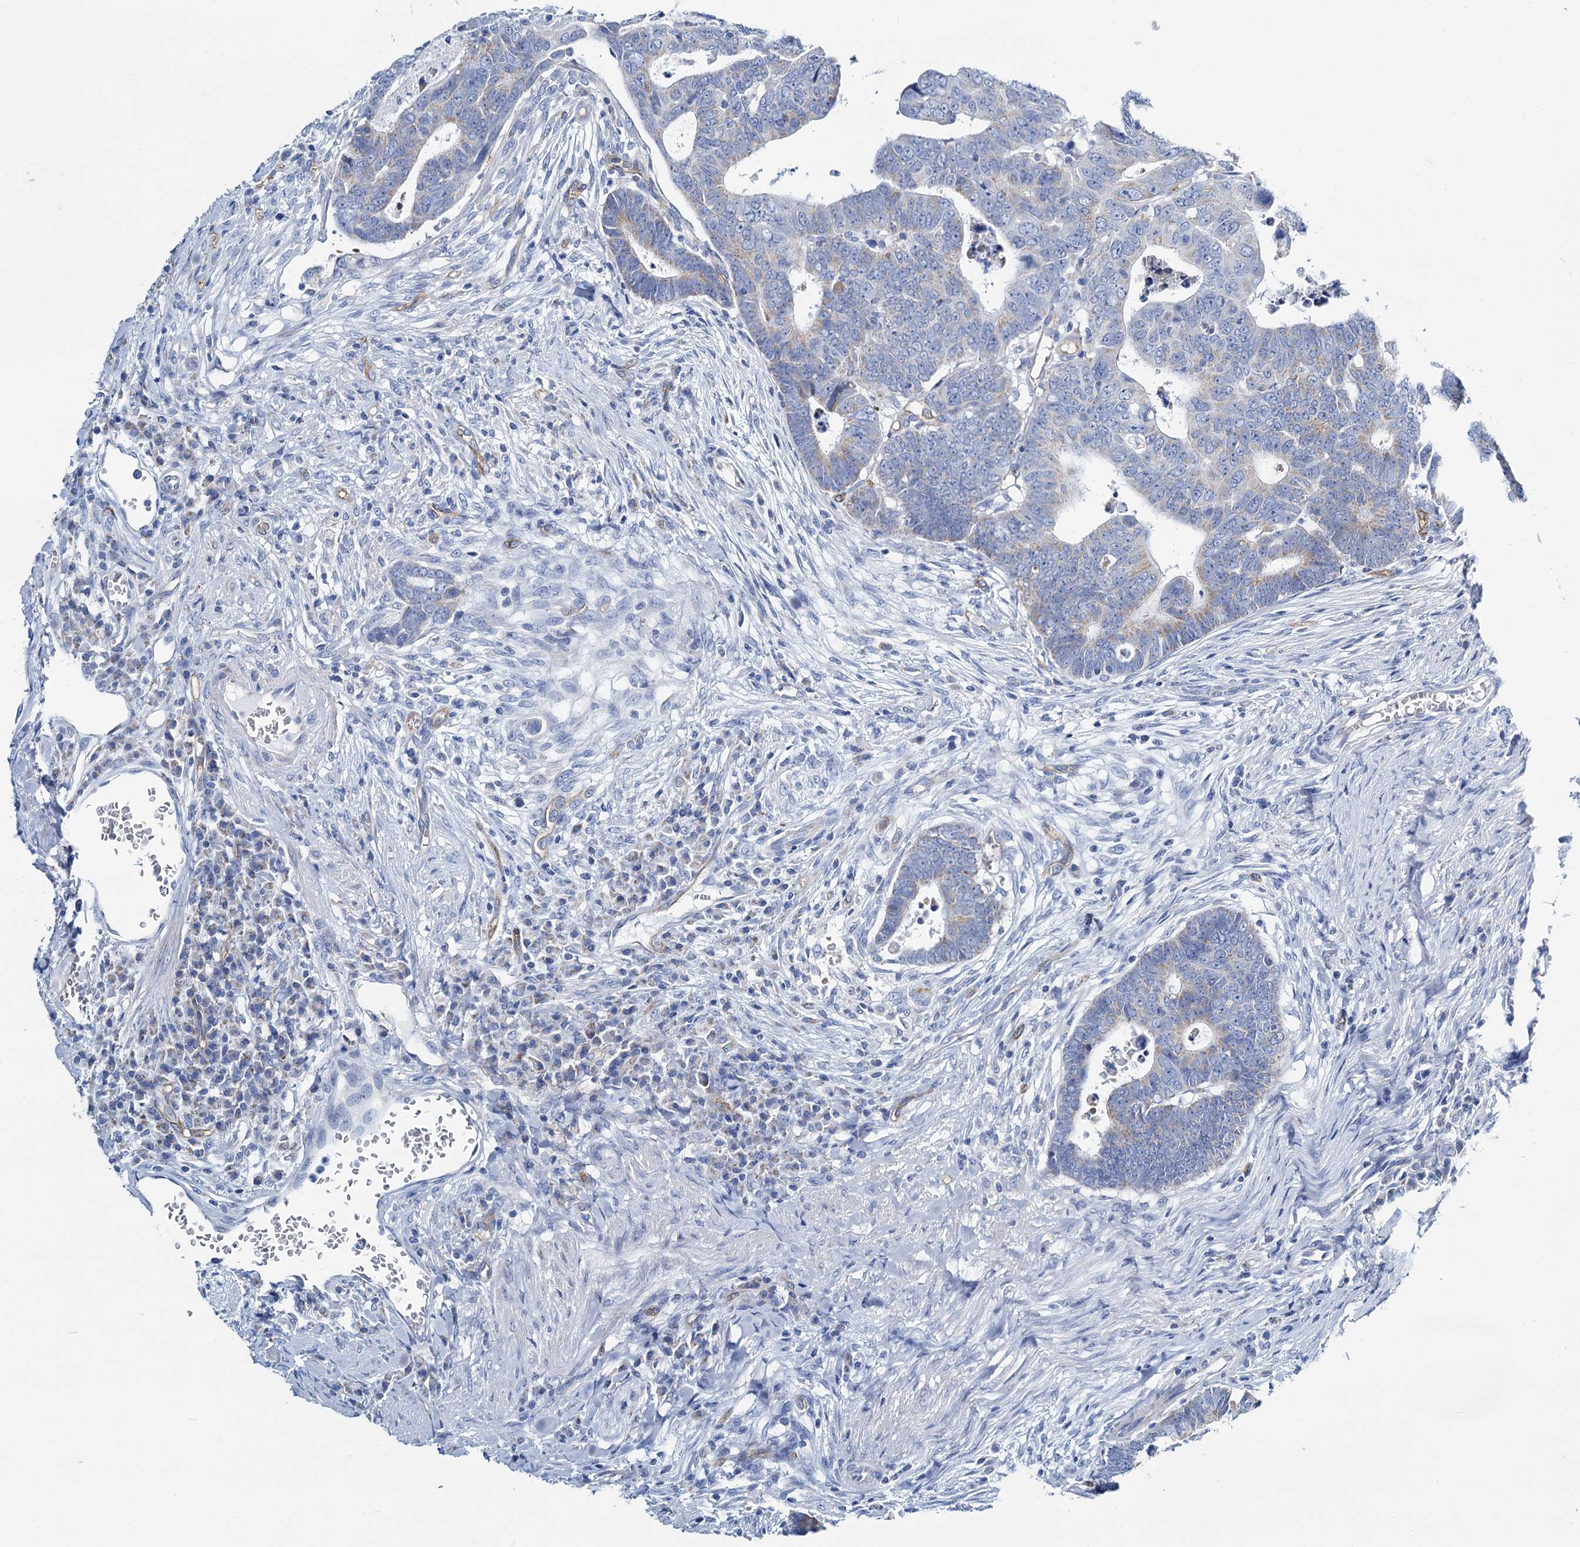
{"staining": {"intensity": "negative", "quantity": "none", "location": "none"}, "tissue": "colorectal cancer", "cell_type": "Tumor cells", "image_type": "cancer", "snomed": [{"axis": "morphology", "description": "Normal tissue, NOS"}, {"axis": "morphology", "description": "Adenocarcinoma, NOS"}, {"axis": "topography", "description": "Rectum"}], "caption": "High magnification brightfield microscopy of colorectal adenocarcinoma stained with DAB (3,3'-diaminobenzidine) (brown) and counterstained with hematoxylin (blue): tumor cells show no significant staining.", "gene": "SLC1A3", "patient": {"sex": "female", "age": 65}}